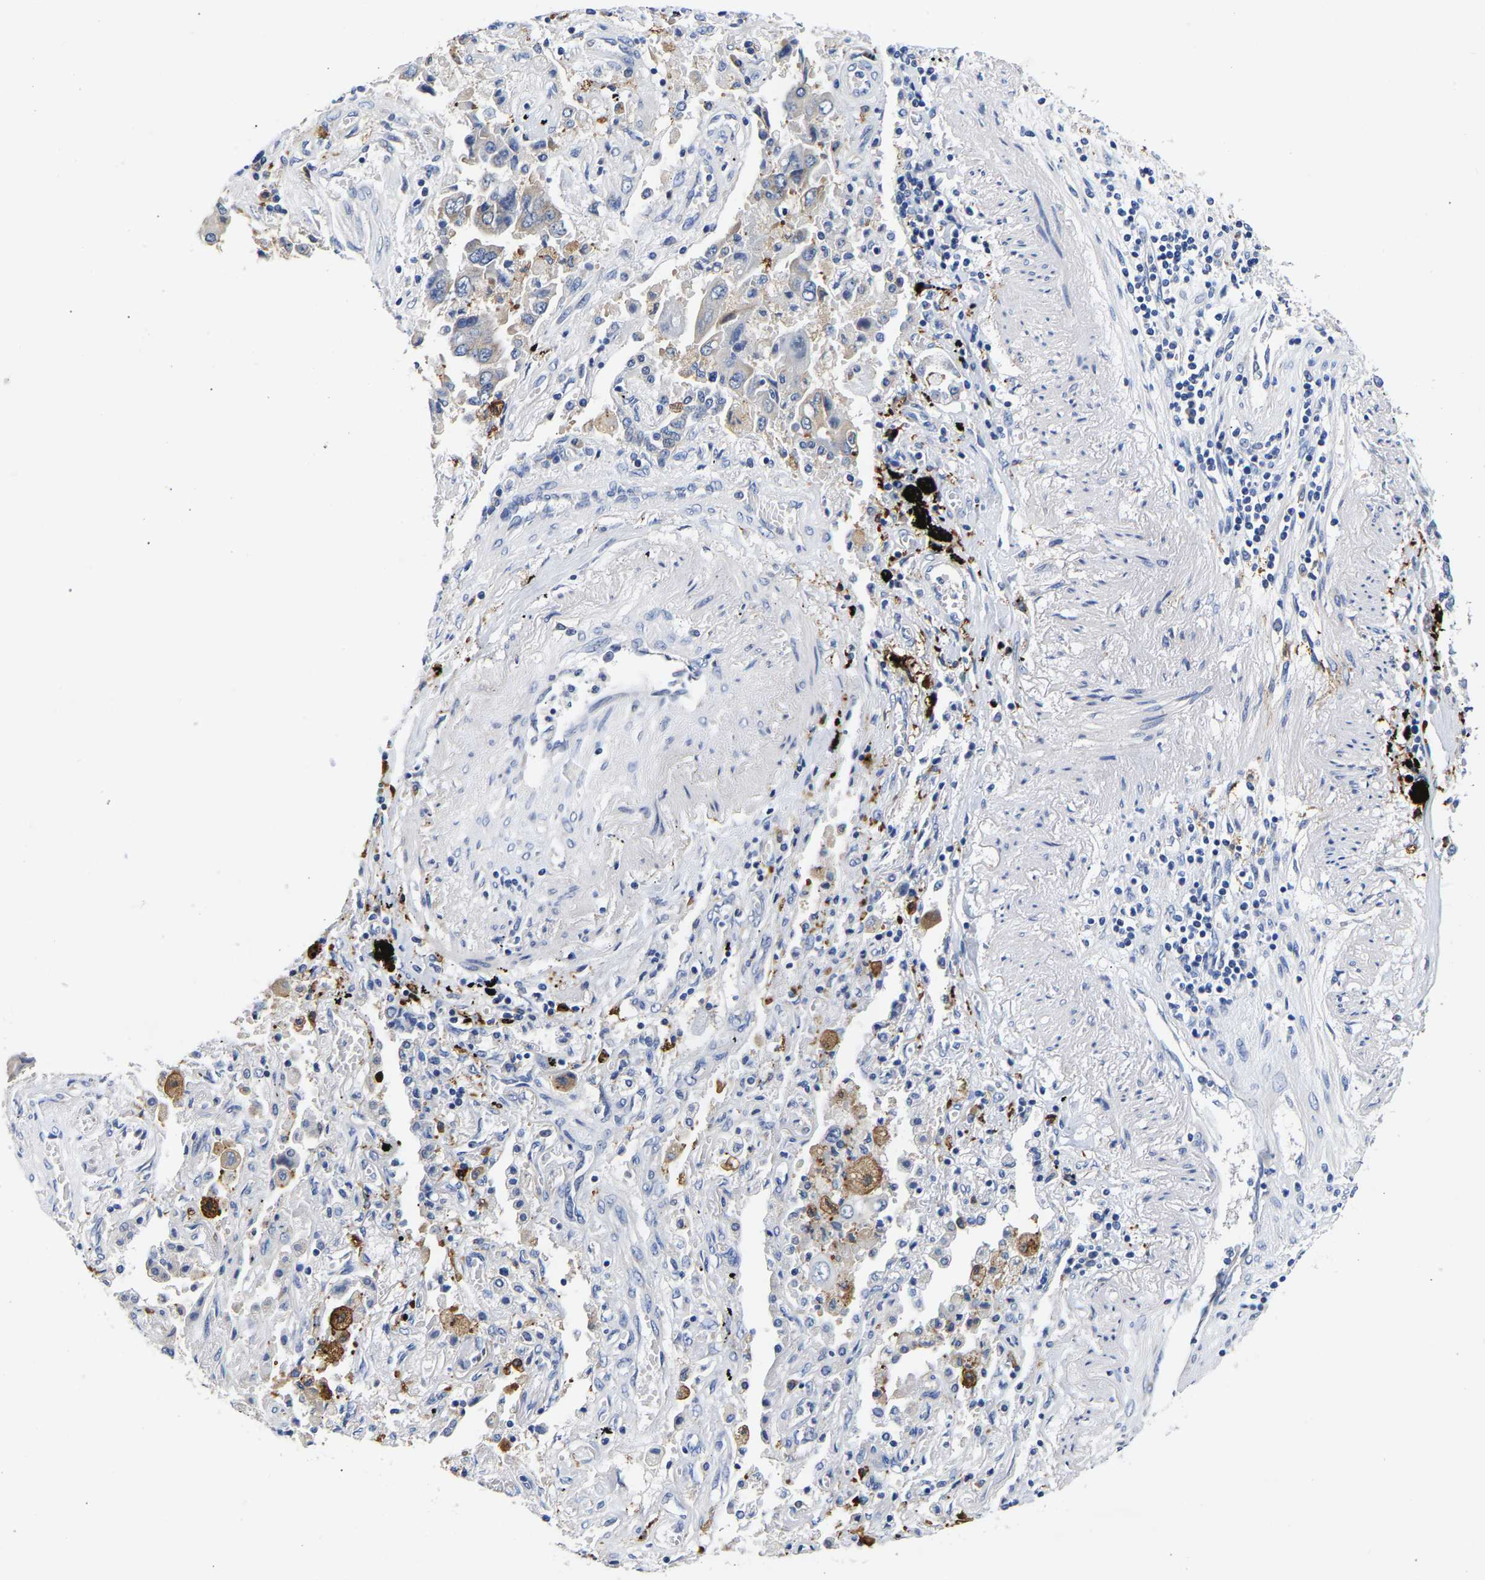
{"staining": {"intensity": "negative", "quantity": "none", "location": "none"}, "tissue": "lung cancer", "cell_type": "Tumor cells", "image_type": "cancer", "snomed": [{"axis": "morphology", "description": "Adenocarcinoma, NOS"}, {"axis": "topography", "description": "Lung"}], "caption": "The image displays no staining of tumor cells in lung adenocarcinoma.", "gene": "CCDC6", "patient": {"sex": "female", "age": 65}}